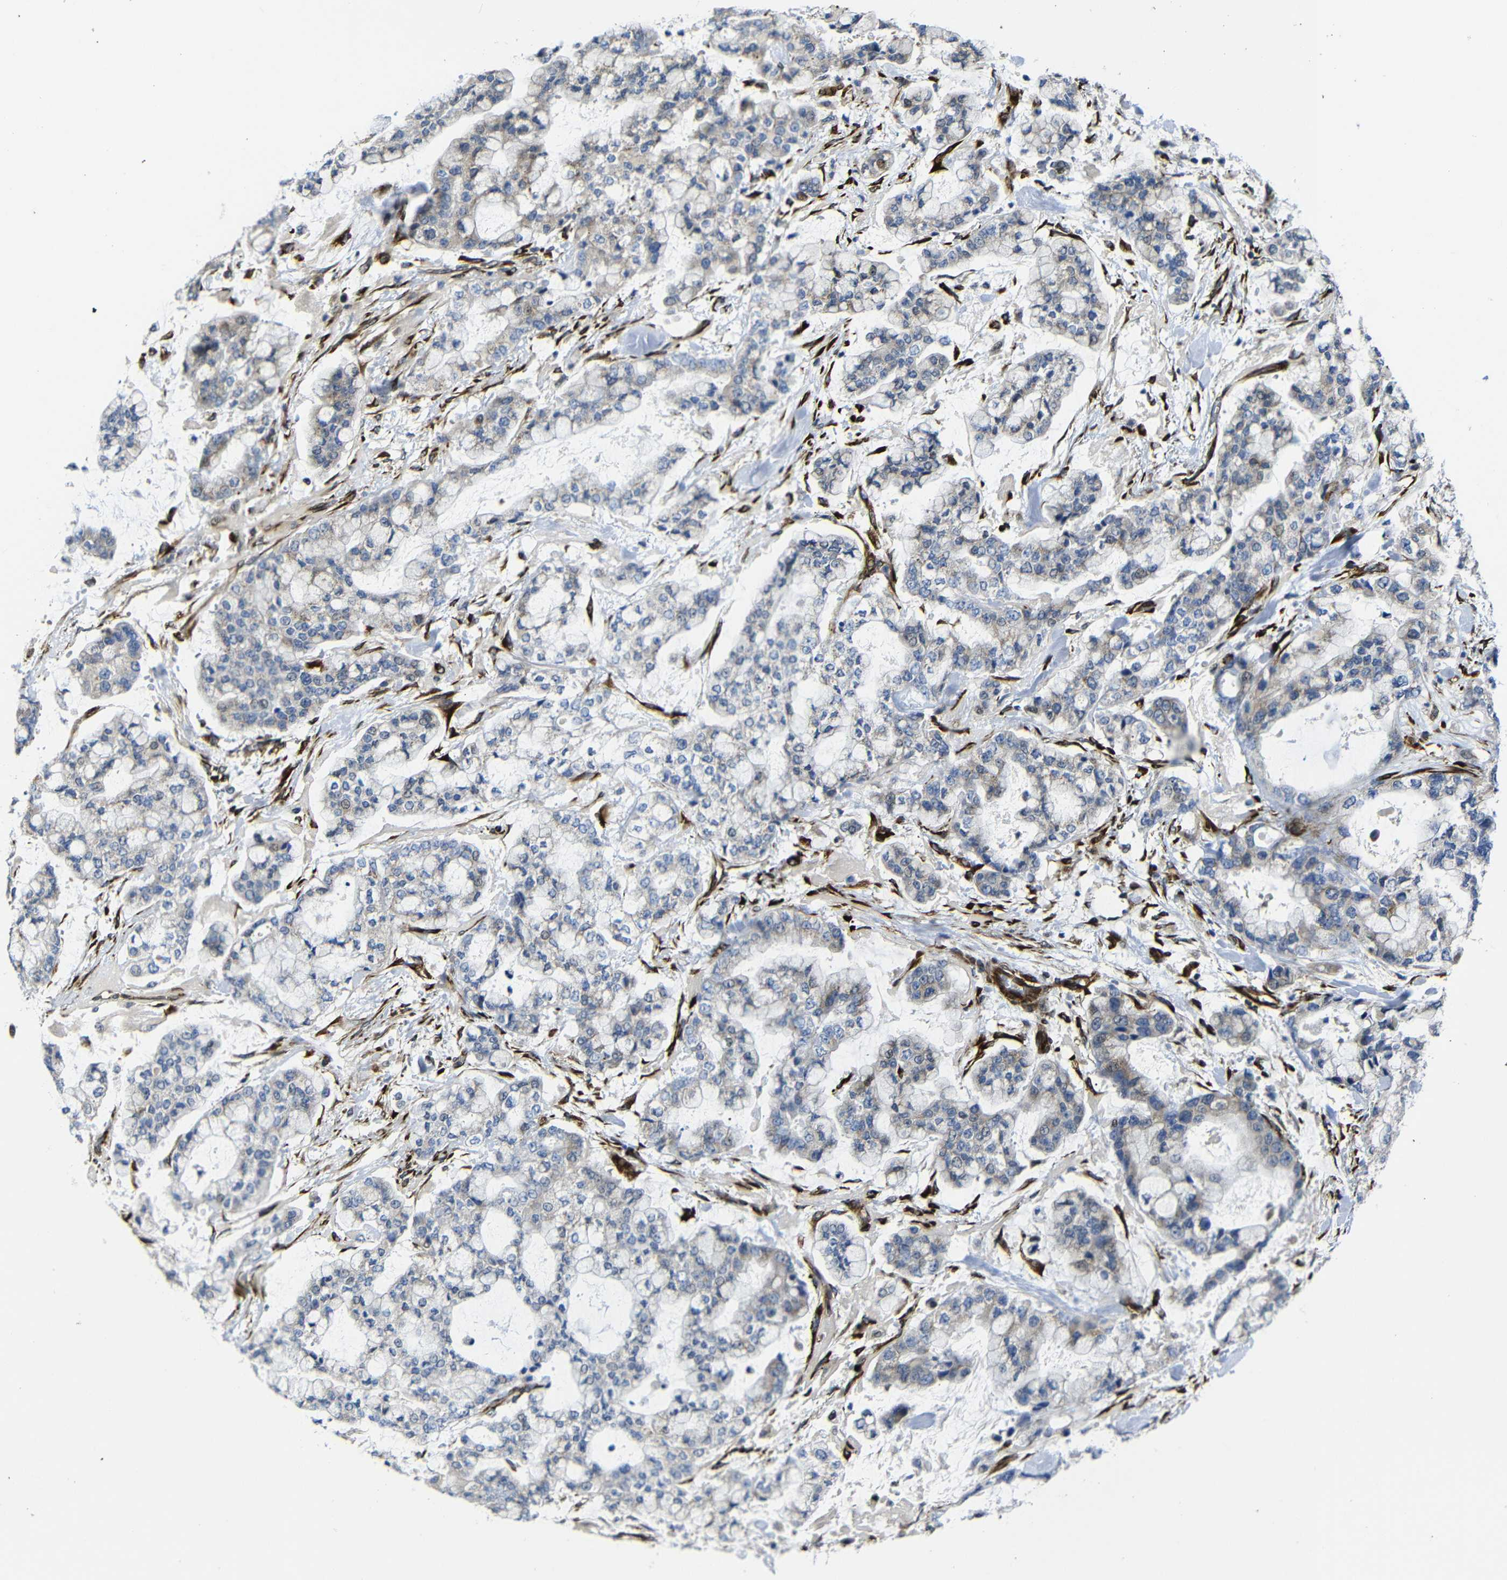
{"staining": {"intensity": "weak", "quantity": "25%-75%", "location": "cytoplasmic/membranous"}, "tissue": "stomach cancer", "cell_type": "Tumor cells", "image_type": "cancer", "snomed": [{"axis": "morphology", "description": "Normal tissue, NOS"}, {"axis": "morphology", "description": "Adenocarcinoma, NOS"}, {"axis": "topography", "description": "Stomach, upper"}, {"axis": "topography", "description": "Stomach"}], "caption": "An immunohistochemistry histopathology image of tumor tissue is shown. Protein staining in brown shows weak cytoplasmic/membranous positivity in stomach cancer (adenocarcinoma) within tumor cells. The staining is performed using DAB (3,3'-diaminobenzidine) brown chromogen to label protein expression. The nuclei are counter-stained blue using hematoxylin.", "gene": "PARP14", "patient": {"sex": "male", "age": 76}}